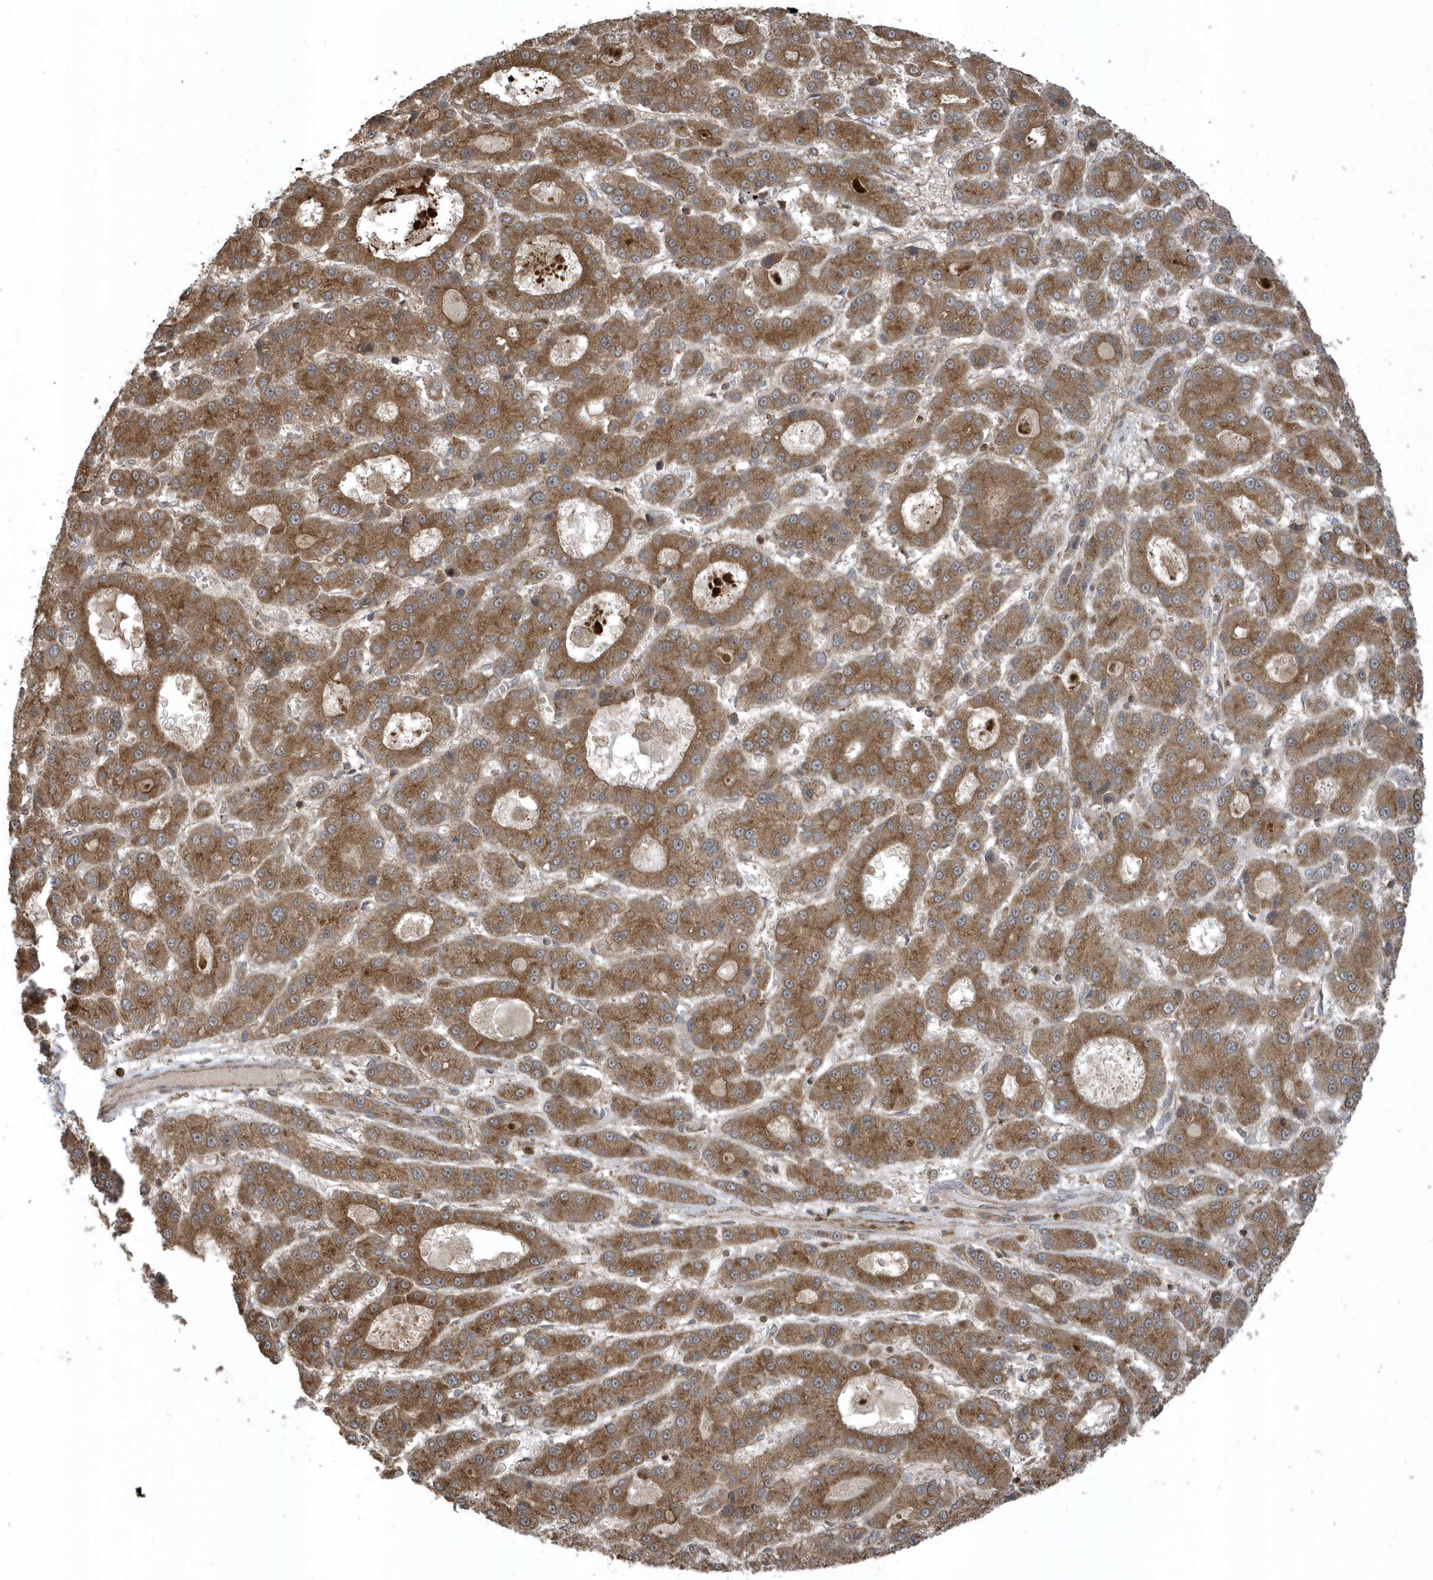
{"staining": {"intensity": "moderate", "quantity": ">75%", "location": "cytoplasmic/membranous"}, "tissue": "liver cancer", "cell_type": "Tumor cells", "image_type": "cancer", "snomed": [{"axis": "morphology", "description": "Carcinoma, Hepatocellular, NOS"}, {"axis": "topography", "description": "Liver"}], "caption": "Hepatocellular carcinoma (liver) stained with a protein marker reveals moderate staining in tumor cells.", "gene": "STAMBP", "patient": {"sex": "male", "age": 70}}